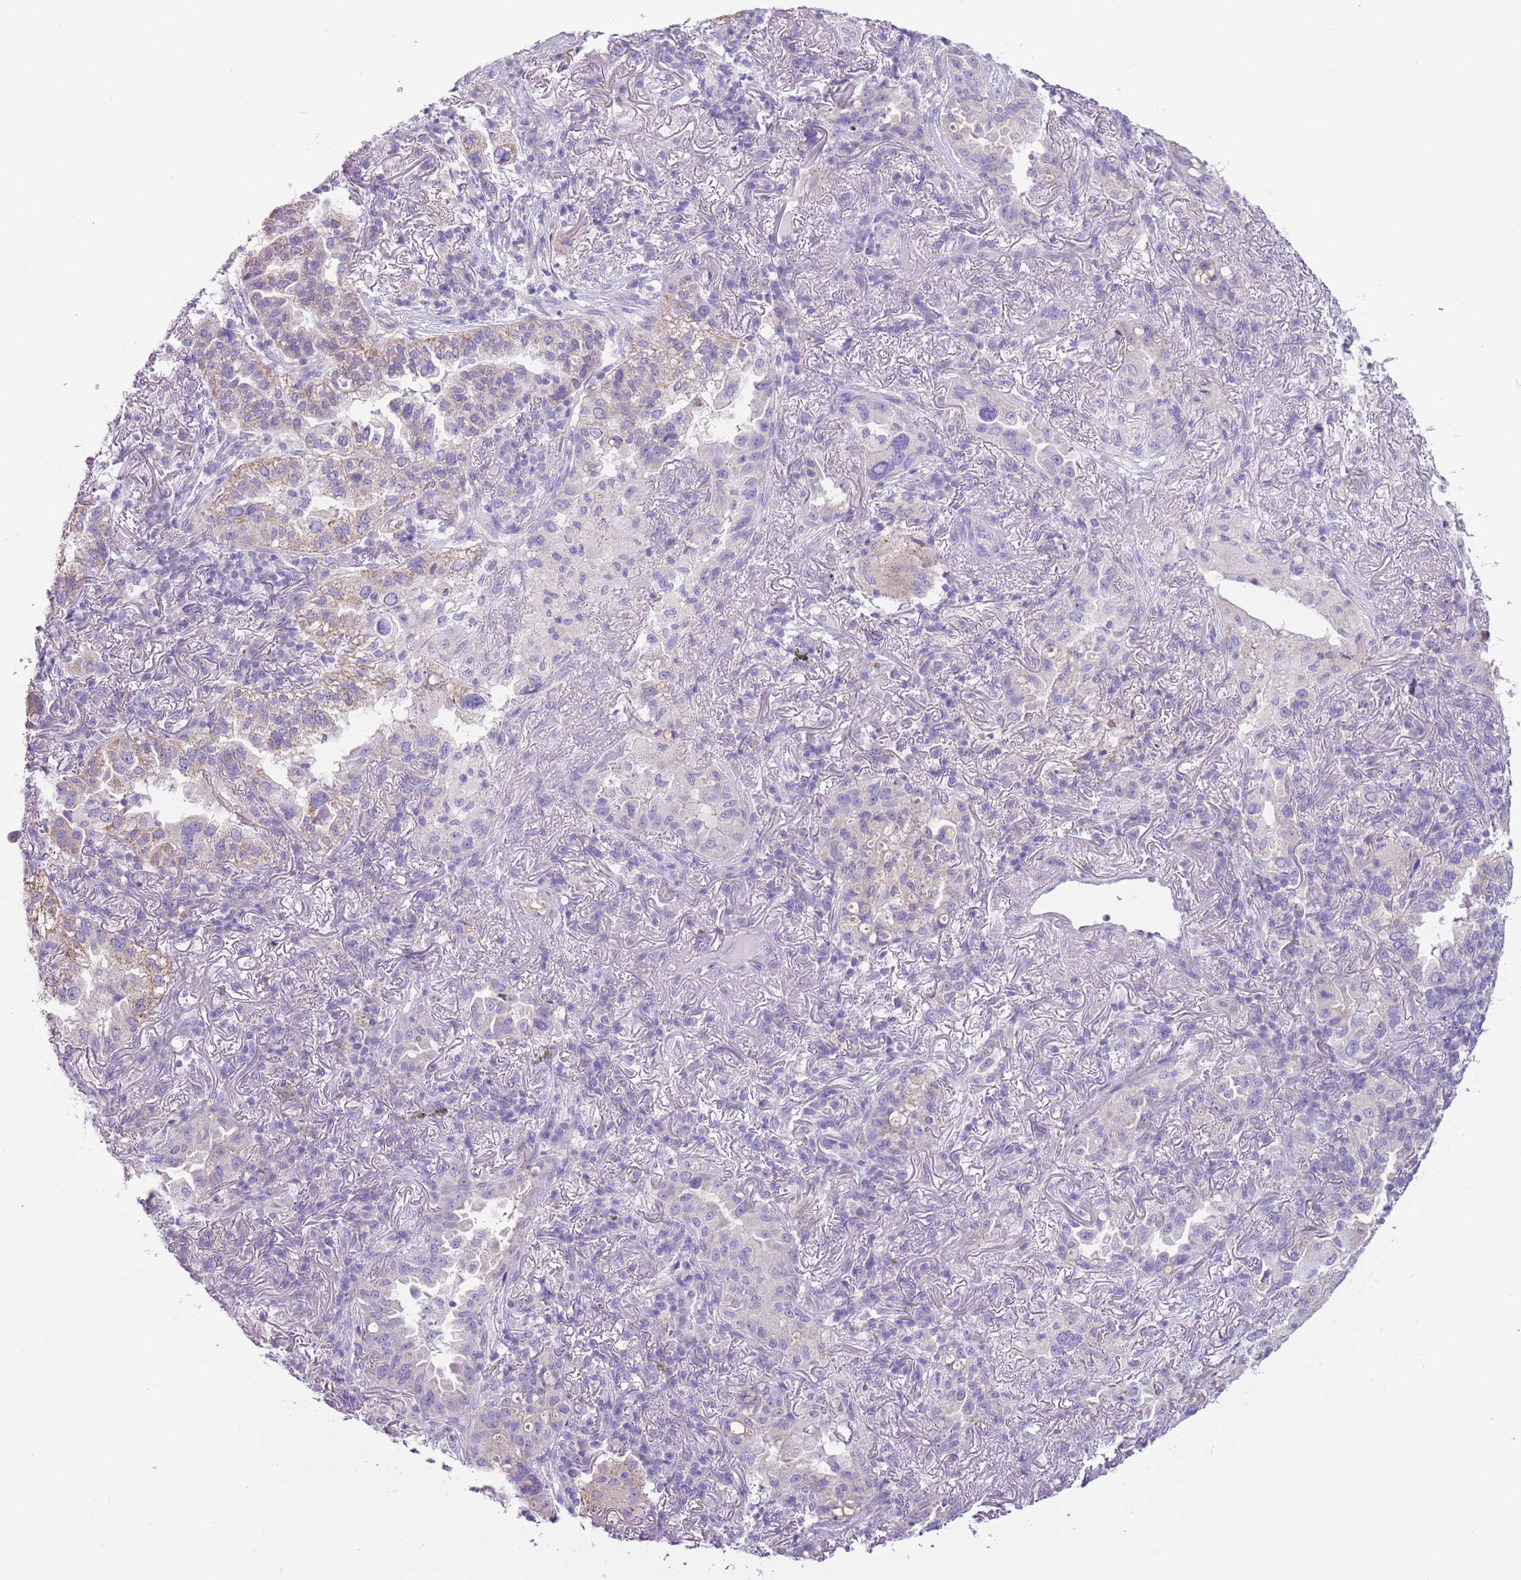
{"staining": {"intensity": "weak", "quantity": "<25%", "location": "cytoplasmic/membranous"}, "tissue": "lung cancer", "cell_type": "Tumor cells", "image_type": "cancer", "snomed": [{"axis": "morphology", "description": "Adenocarcinoma, NOS"}, {"axis": "topography", "description": "Lung"}], "caption": "Immunohistochemistry of adenocarcinoma (lung) demonstrates no expression in tumor cells. Brightfield microscopy of immunohistochemistry (IHC) stained with DAB (brown) and hematoxylin (blue), captured at high magnification.", "gene": "ZNF697", "patient": {"sex": "female", "age": 69}}